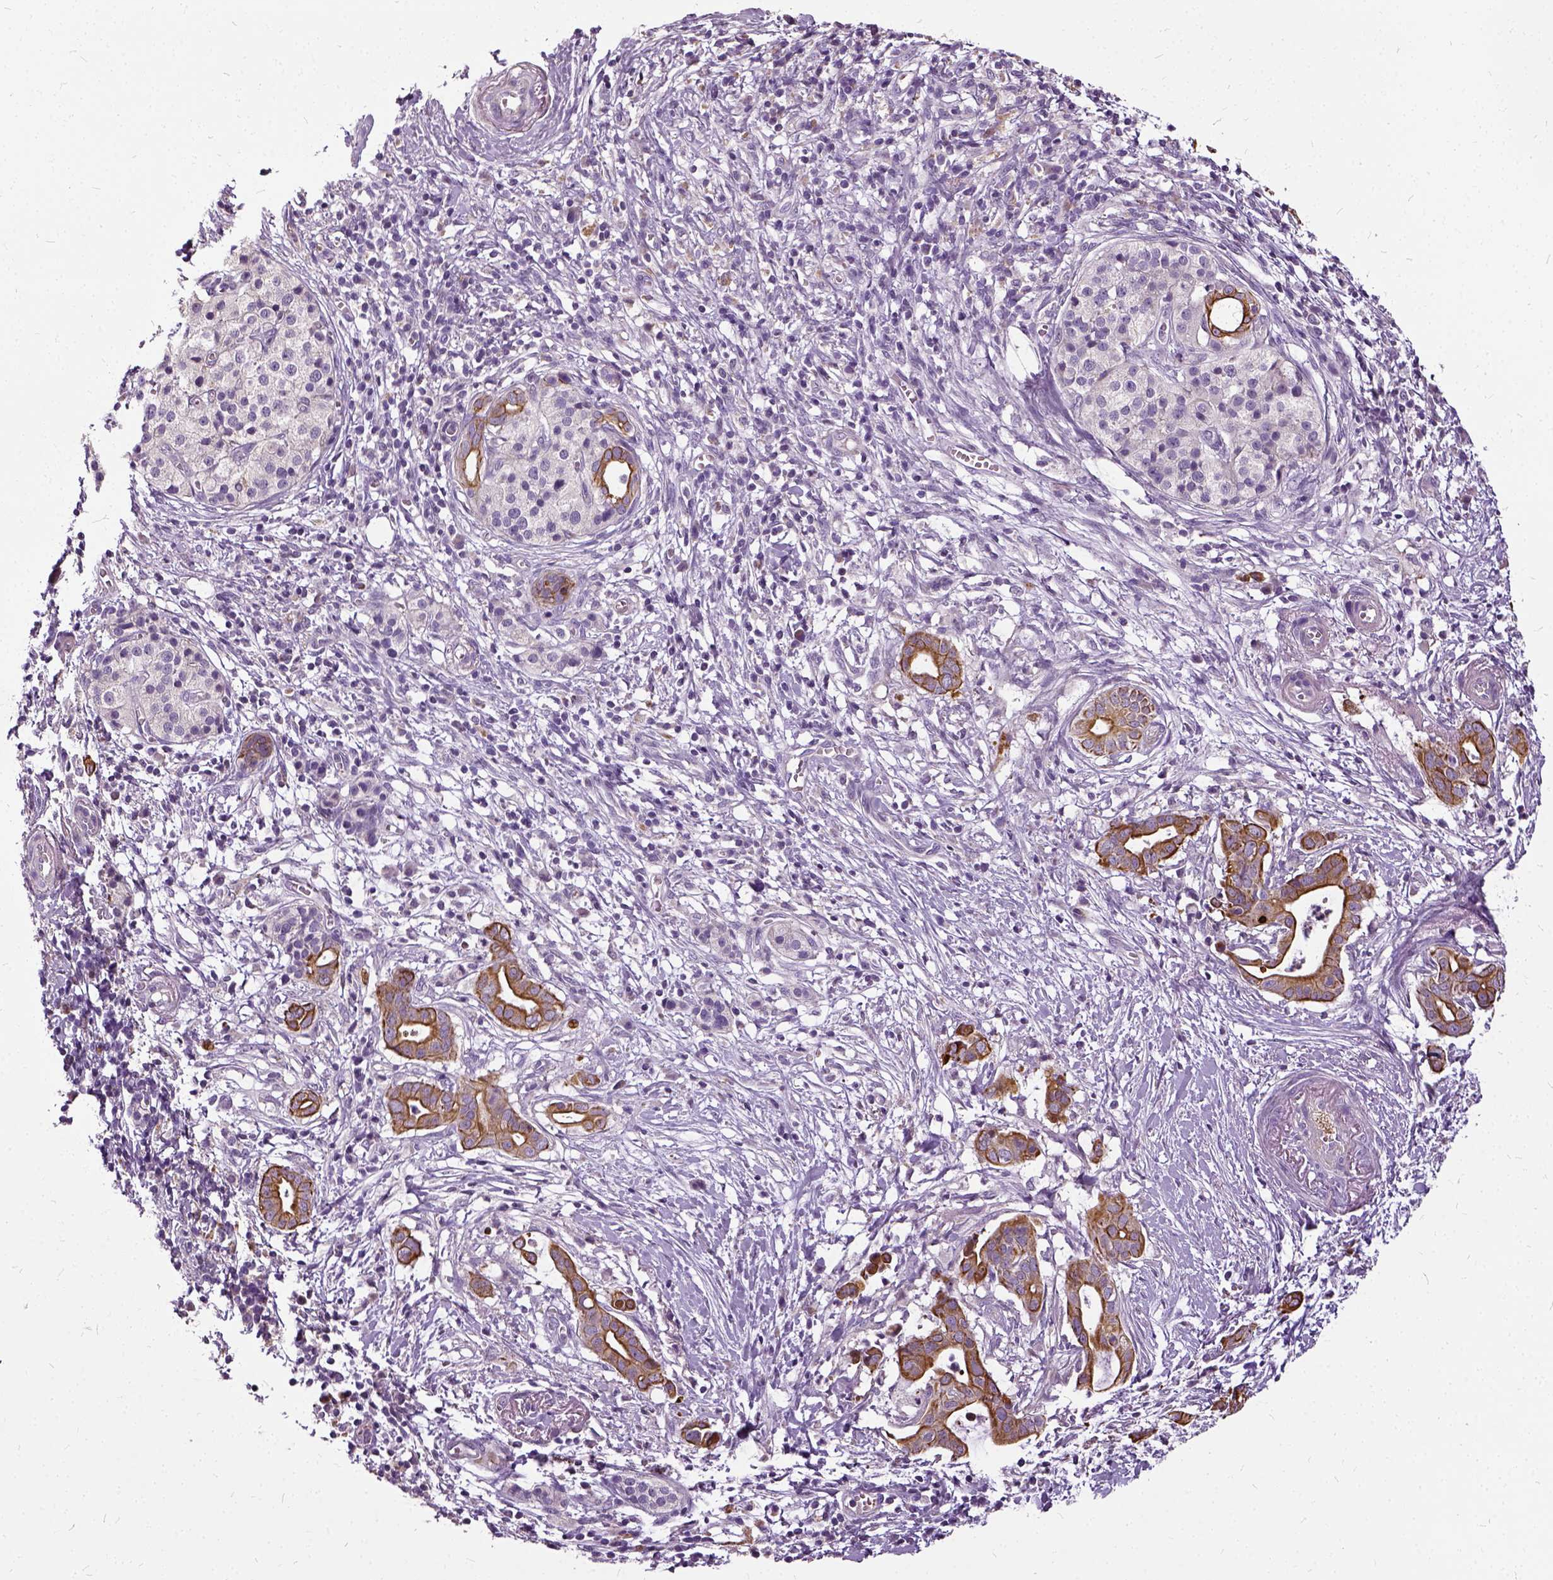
{"staining": {"intensity": "moderate", "quantity": ">75%", "location": "cytoplasmic/membranous"}, "tissue": "pancreatic cancer", "cell_type": "Tumor cells", "image_type": "cancer", "snomed": [{"axis": "morphology", "description": "Adenocarcinoma, NOS"}, {"axis": "topography", "description": "Pancreas"}], "caption": "Immunohistochemistry (IHC) staining of pancreatic adenocarcinoma, which shows medium levels of moderate cytoplasmic/membranous positivity in approximately >75% of tumor cells indicating moderate cytoplasmic/membranous protein expression. The staining was performed using DAB (3,3'-diaminobenzidine) (brown) for protein detection and nuclei were counterstained in hematoxylin (blue).", "gene": "ILRUN", "patient": {"sex": "male", "age": 61}}